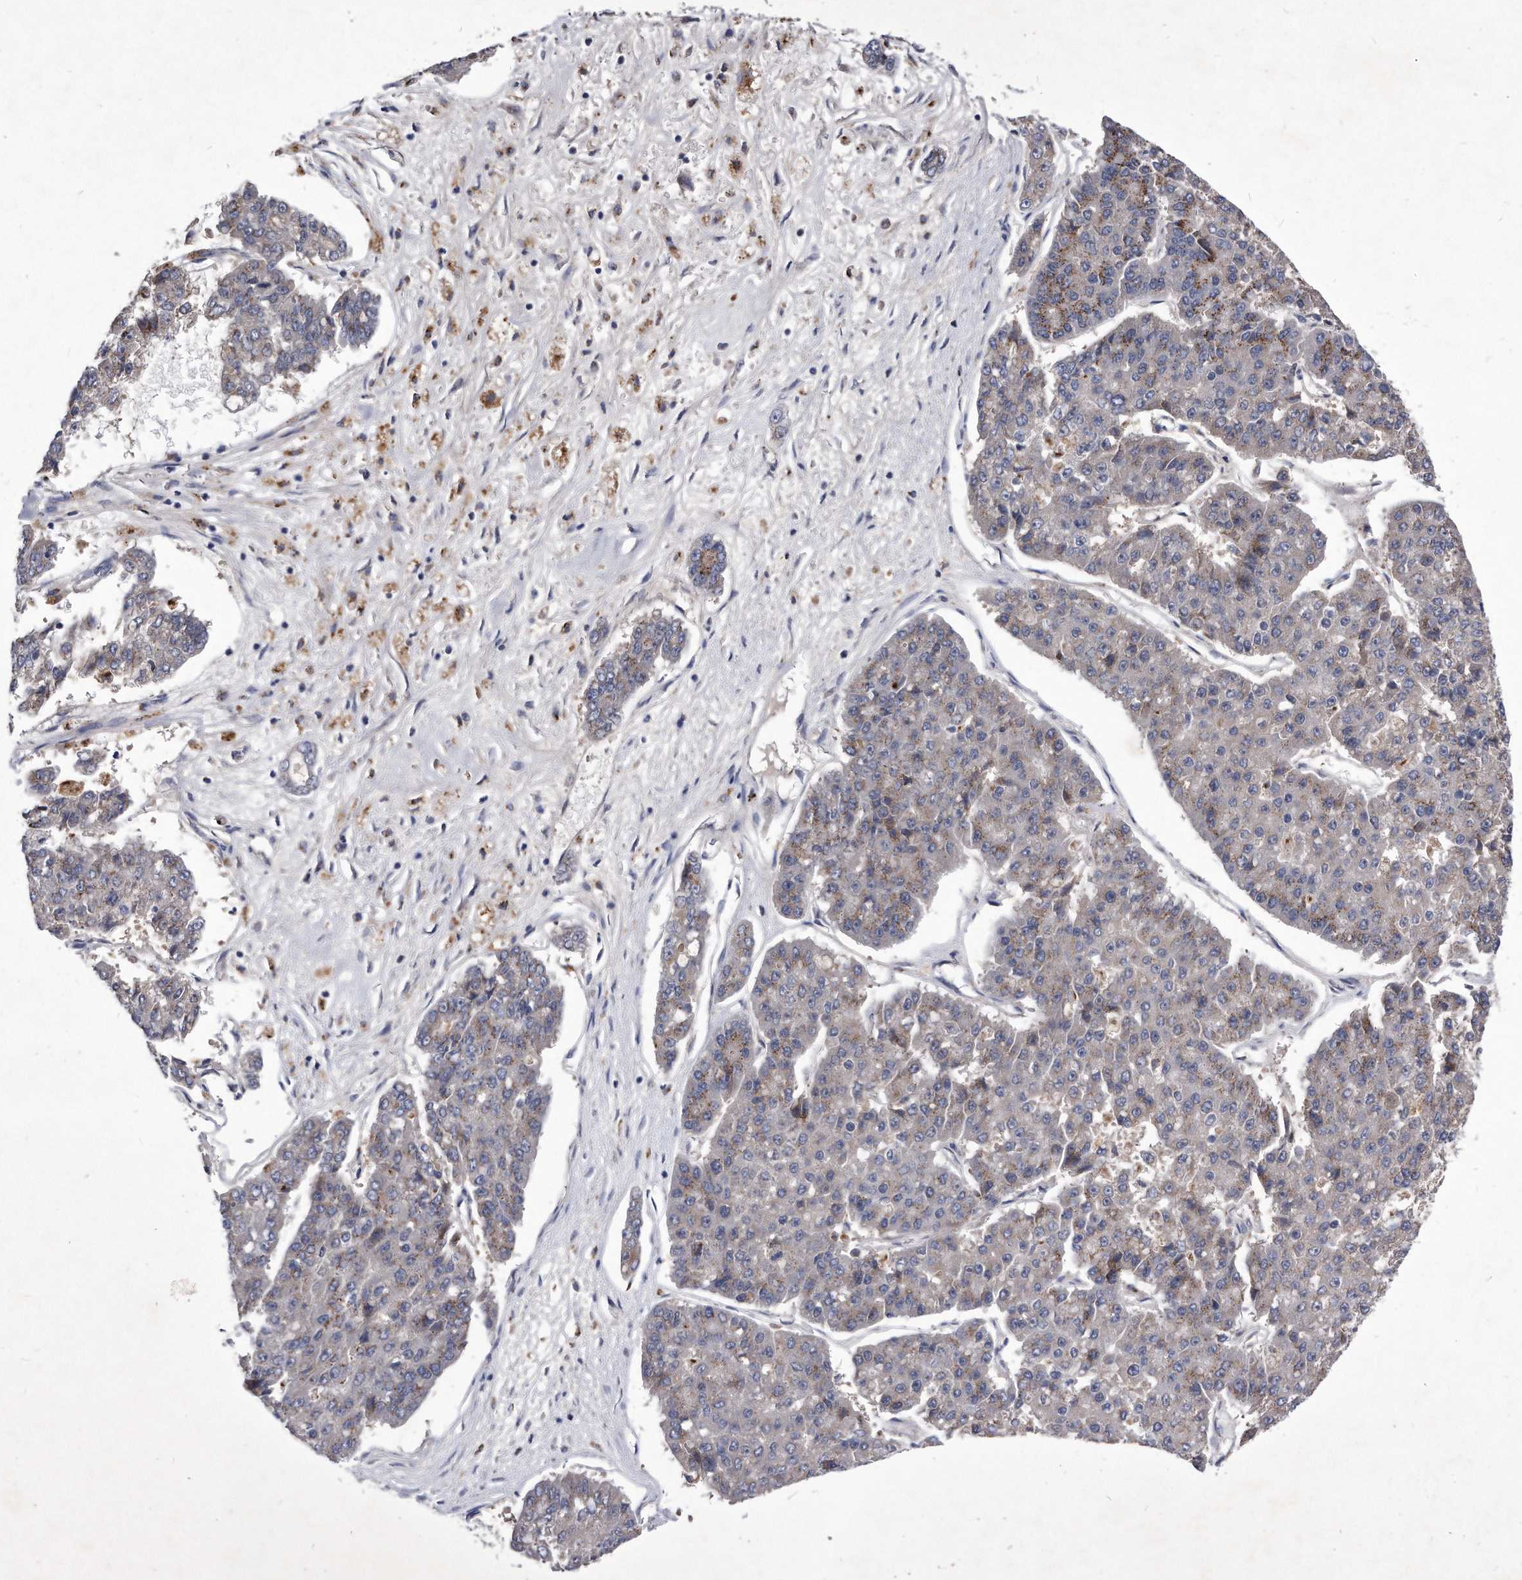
{"staining": {"intensity": "weak", "quantity": "<25%", "location": "cytoplasmic/membranous"}, "tissue": "pancreatic cancer", "cell_type": "Tumor cells", "image_type": "cancer", "snomed": [{"axis": "morphology", "description": "Adenocarcinoma, NOS"}, {"axis": "topography", "description": "Pancreas"}], "caption": "Immunohistochemistry image of neoplastic tissue: adenocarcinoma (pancreatic) stained with DAB displays no significant protein positivity in tumor cells.", "gene": "MGAT4A", "patient": {"sex": "male", "age": 50}}